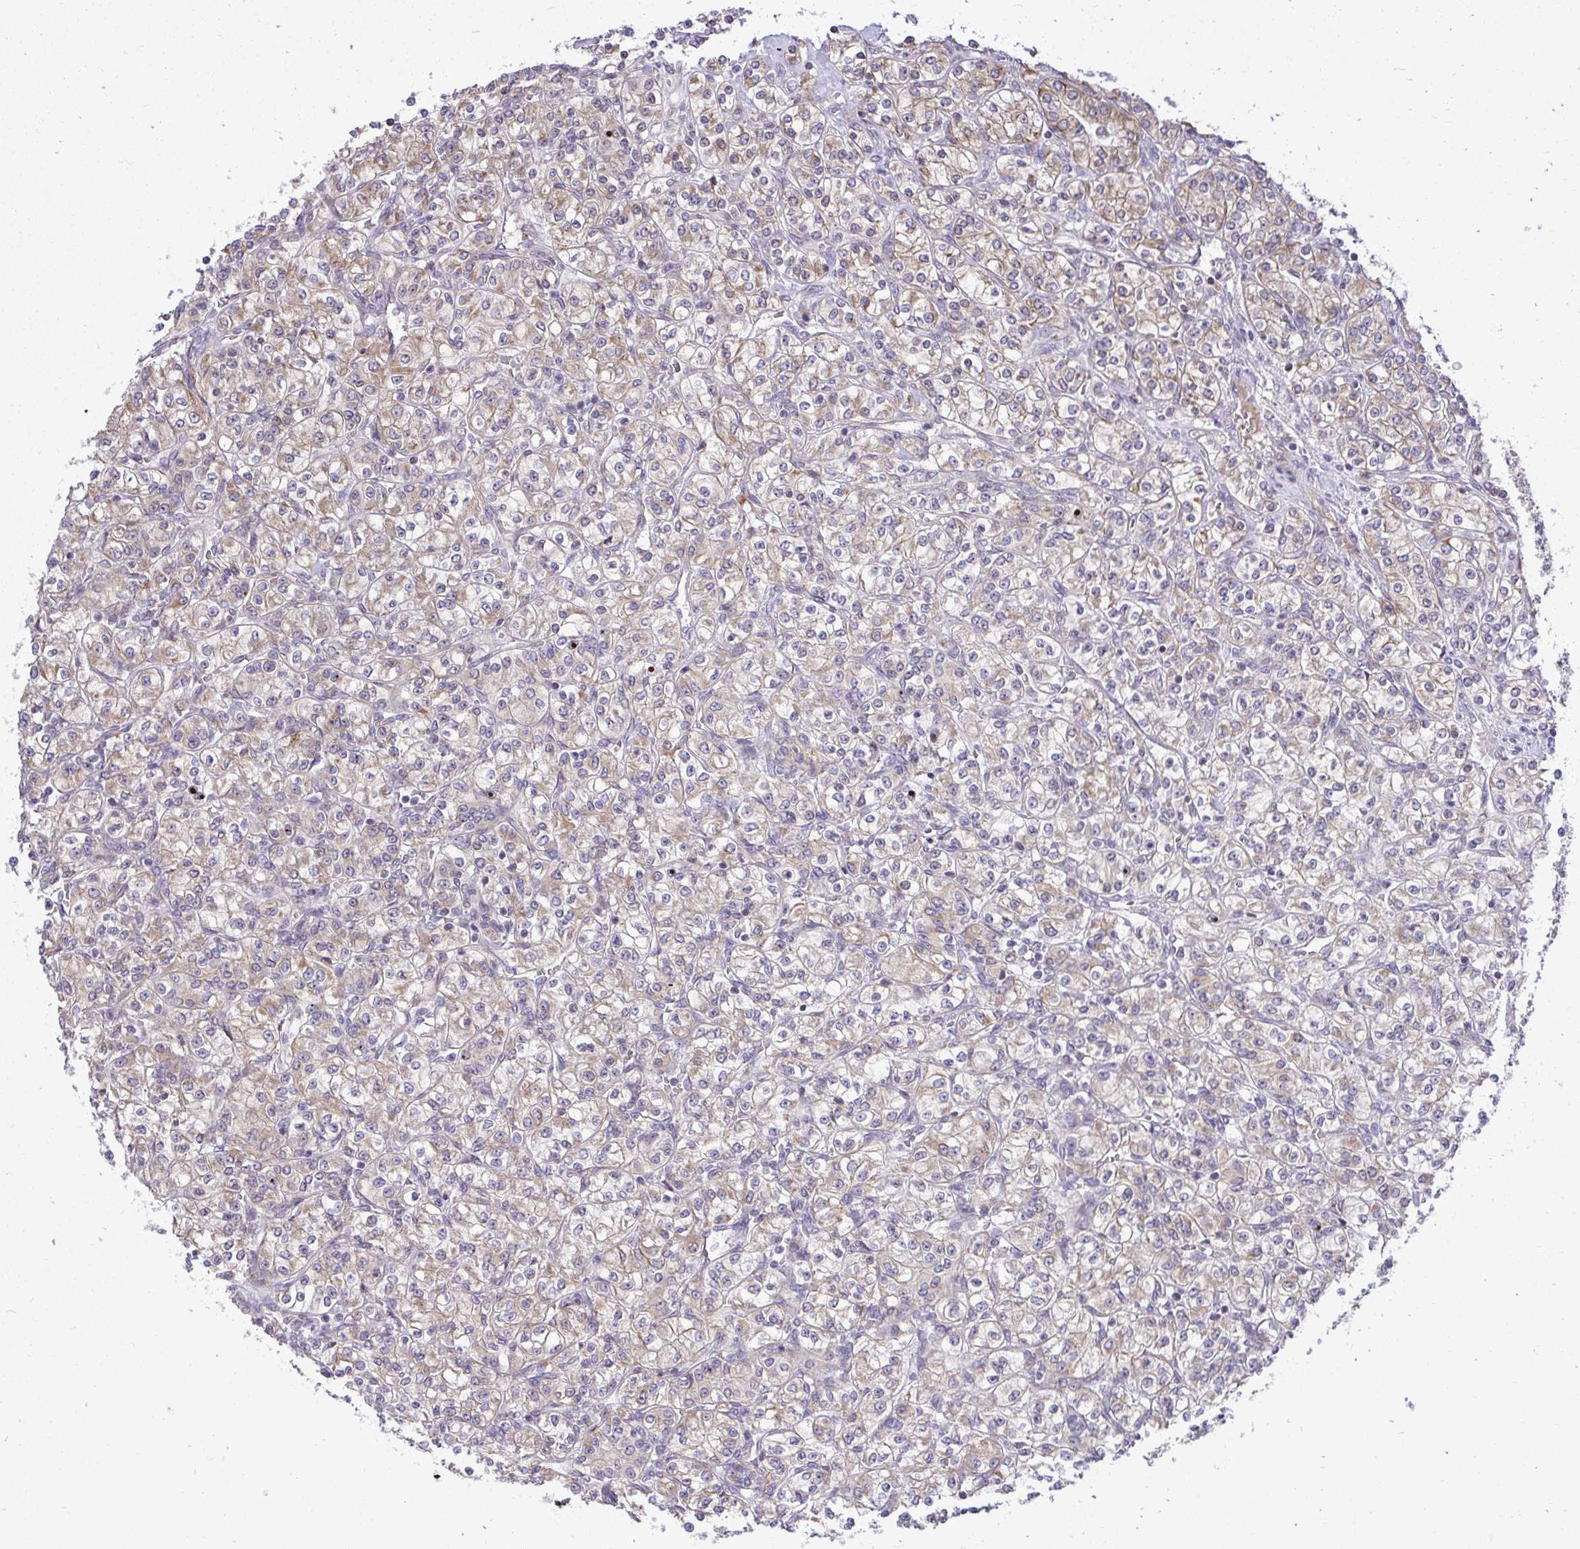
{"staining": {"intensity": "weak", "quantity": ">75%", "location": "cytoplasmic/membranous"}, "tissue": "renal cancer", "cell_type": "Tumor cells", "image_type": "cancer", "snomed": [{"axis": "morphology", "description": "Adenocarcinoma, NOS"}, {"axis": "topography", "description": "Kidney"}], "caption": "Renal cancer tissue displays weak cytoplasmic/membranous positivity in about >75% of tumor cells, visualized by immunohistochemistry. The staining was performed using DAB (3,3'-diaminobenzidine), with brown indicating positive protein expression. Nuclei are stained blue with hematoxylin.", "gene": "METTL9", "patient": {"sex": "male", "age": 77}}